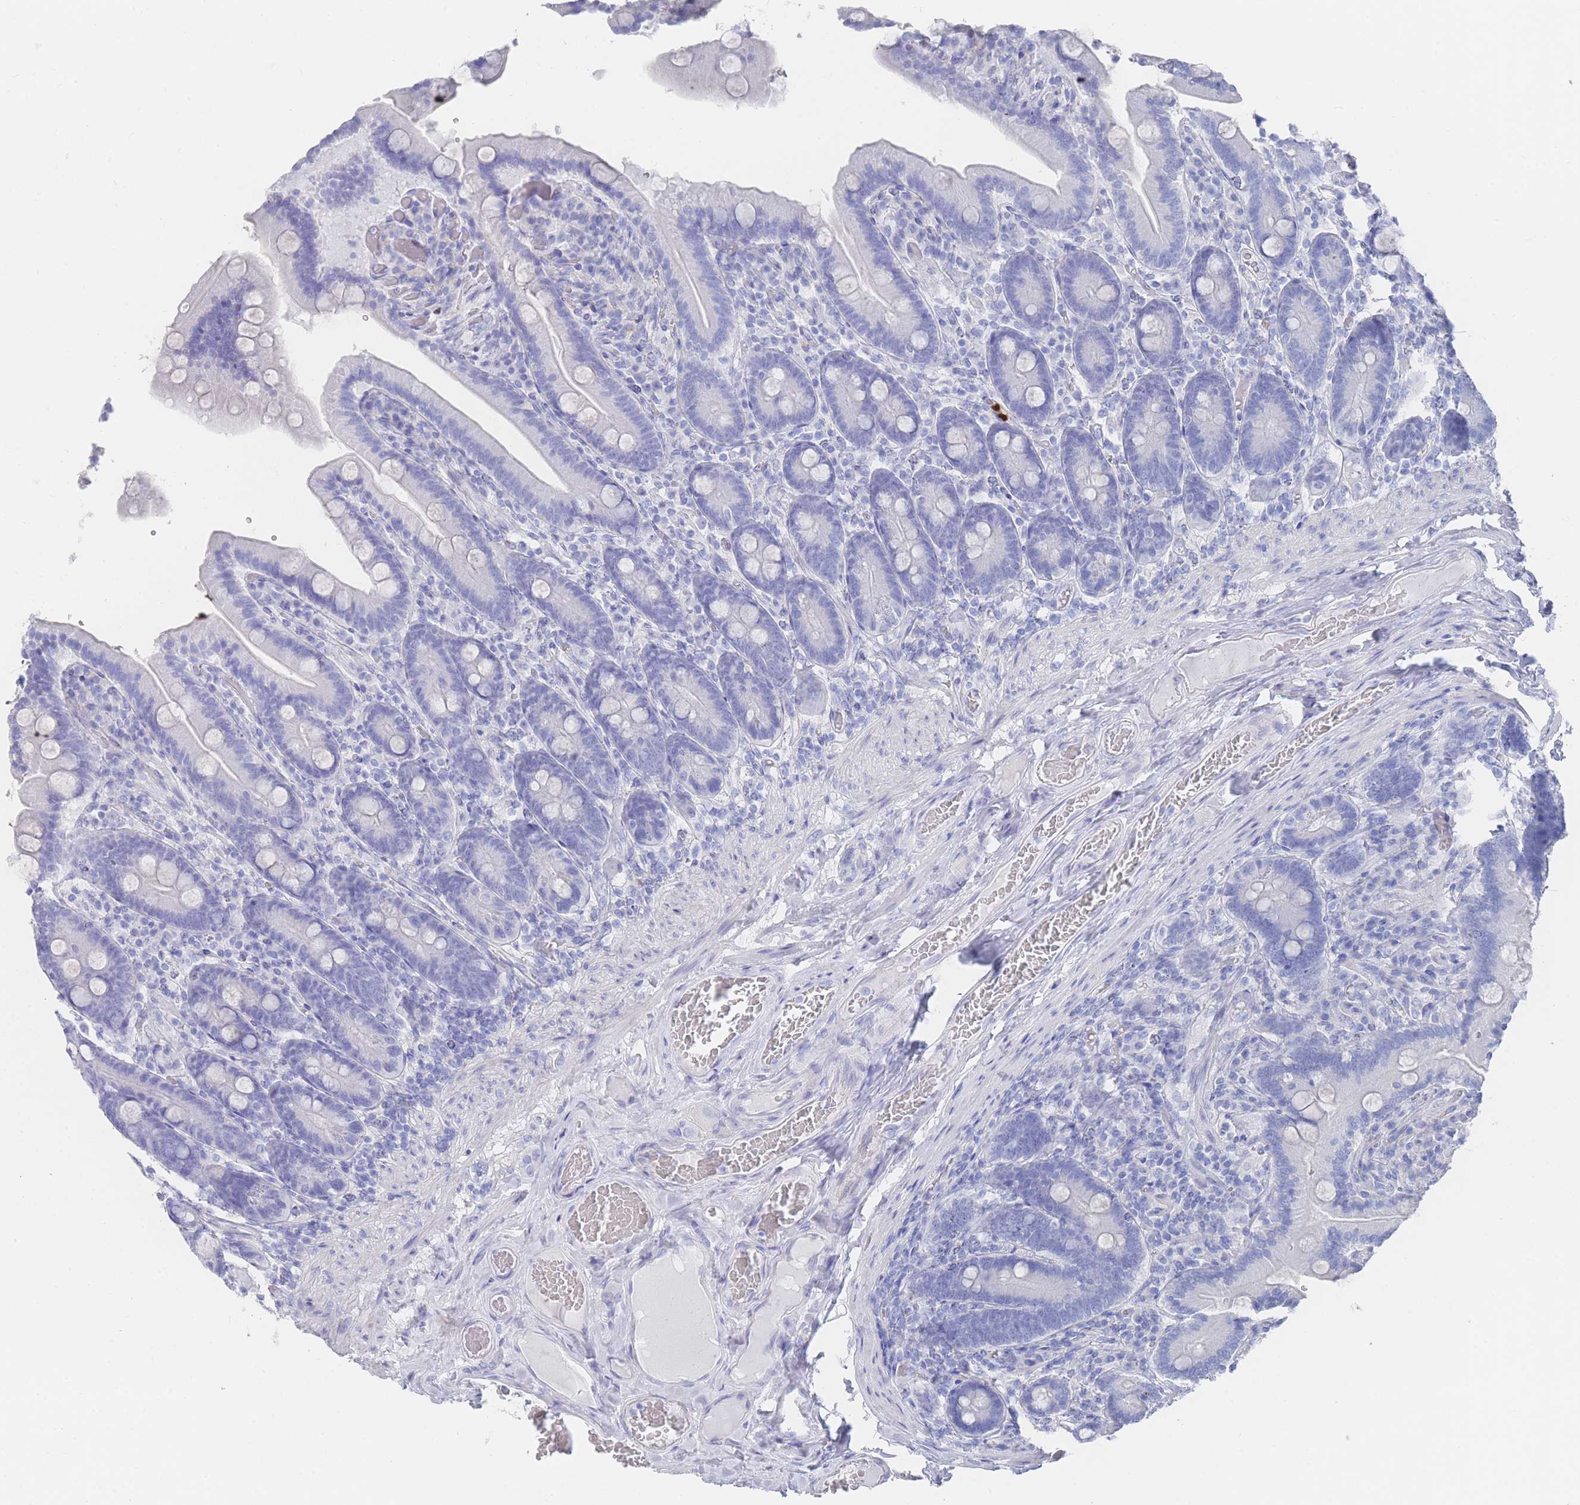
{"staining": {"intensity": "negative", "quantity": "none", "location": "none"}, "tissue": "duodenum", "cell_type": "Glandular cells", "image_type": "normal", "snomed": [{"axis": "morphology", "description": "Normal tissue, NOS"}, {"axis": "topography", "description": "Duodenum"}], "caption": "Immunohistochemistry photomicrograph of benign duodenum: duodenum stained with DAB (3,3'-diaminobenzidine) demonstrates no significant protein positivity in glandular cells.", "gene": "LRRC37A2", "patient": {"sex": "female", "age": 62}}